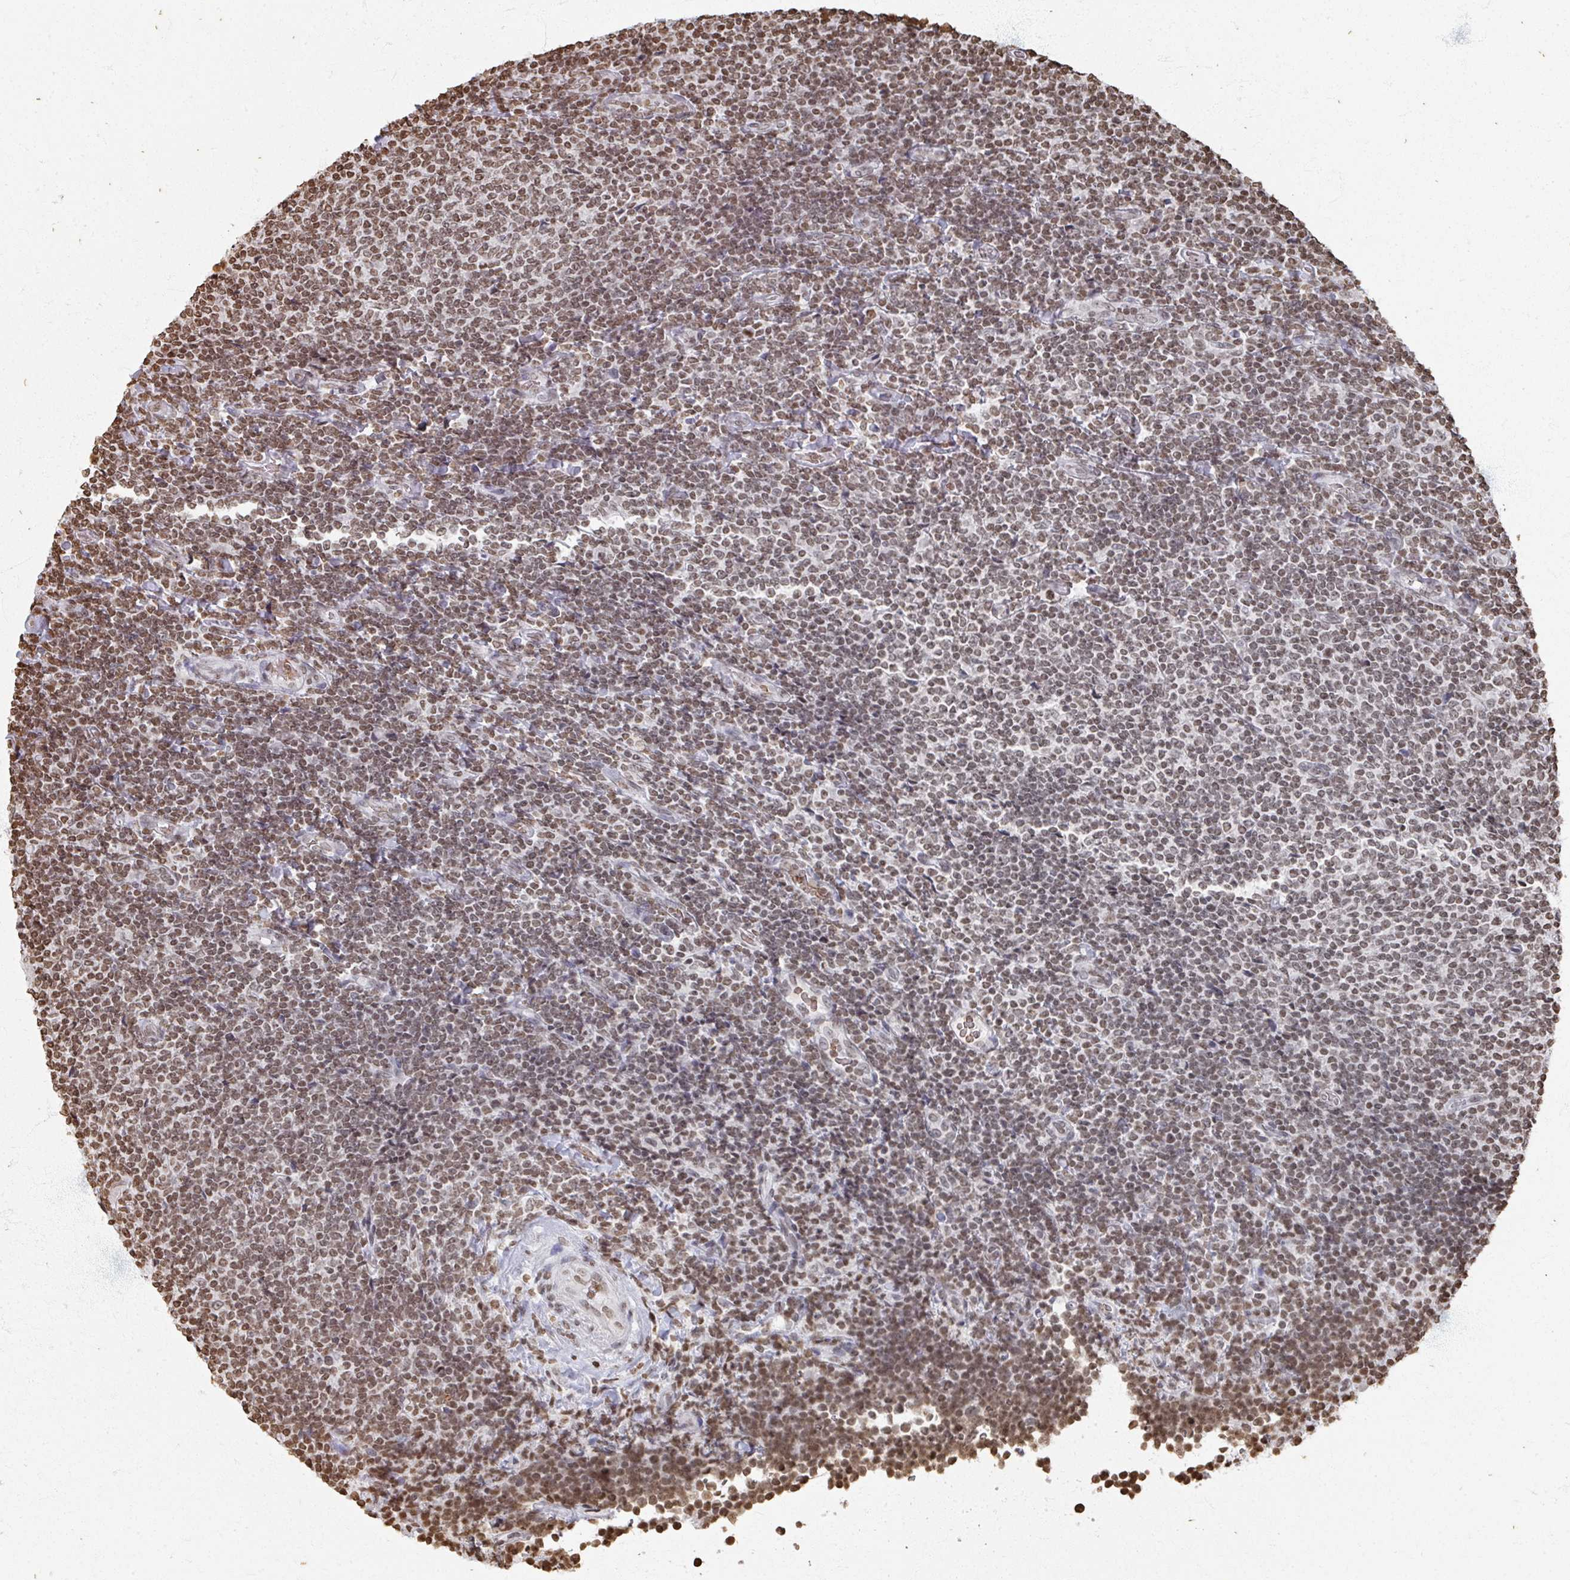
{"staining": {"intensity": "moderate", "quantity": "25%-75%", "location": "nuclear"}, "tissue": "lymphoma", "cell_type": "Tumor cells", "image_type": "cancer", "snomed": [{"axis": "morphology", "description": "Malignant lymphoma, non-Hodgkin's type, Low grade"}, {"axis": "topography", "description": "Lymph node"}], "caption": "A histopathology image of human low-grade malignant lymphoma, non-Hodgkin's type stained for a protein demonstrates moderate nuclear brown staining in tumor cells.", "gene": "DCUN1D5", "patient": {"sex": "male", "age": 52}}